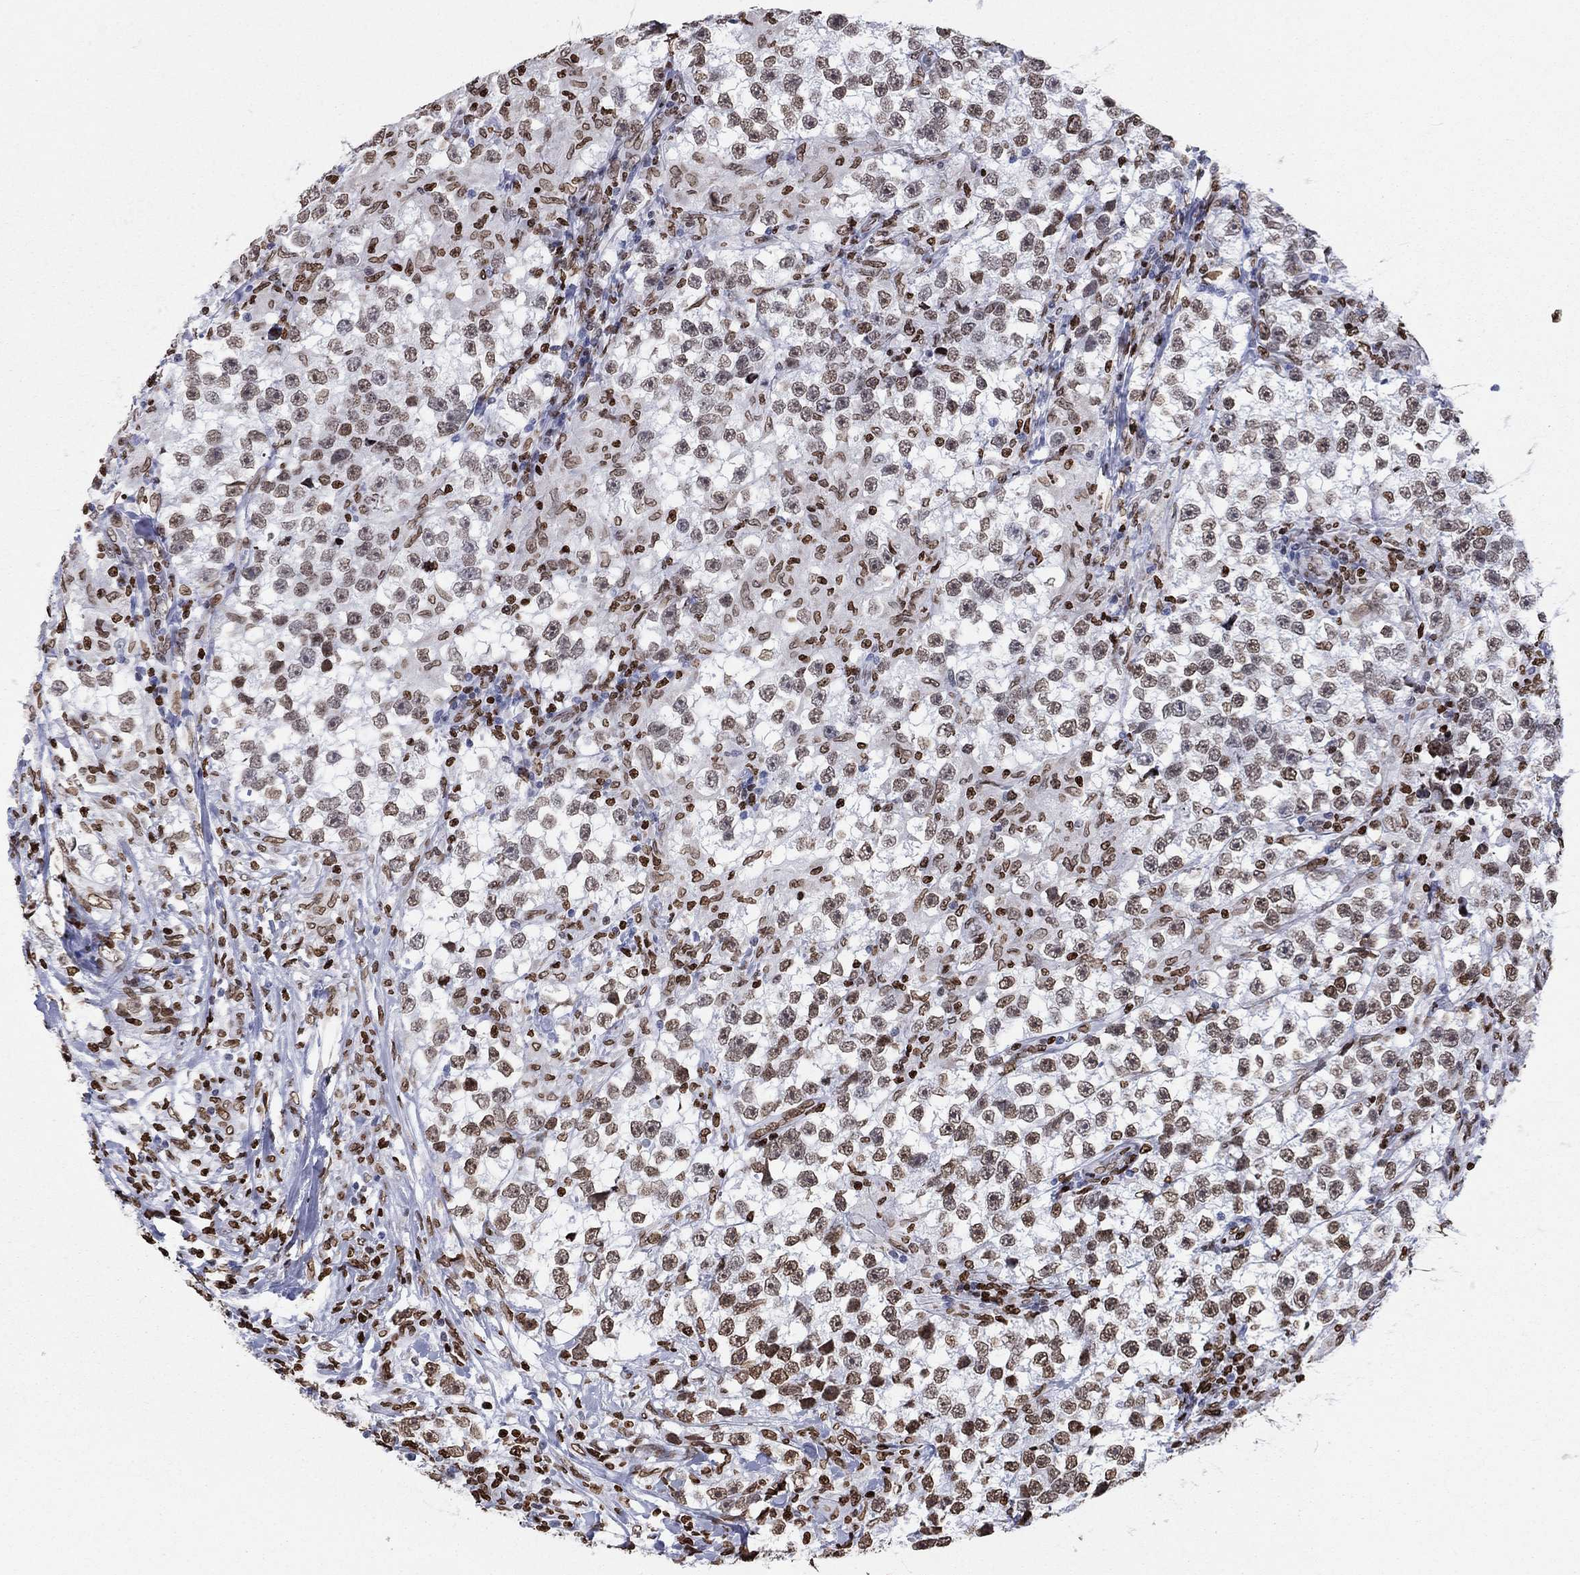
{"staining": {"intensity": "moderate", "quantity": "25%-75%", "location": "nuclear"}, "tissue": "testis cancer", "cell_type": "Tumor cells", "image_type": "cancer", "snomed": [{"axis": "morphology", "description": "Seminoma, NOS"}, {"axis": "topography", "description": "Testis"}], "caption": "Protein expression analysis of human testis cancer reveals moderate nuclear staining in approximately 25%-75% of tumor cells. (brown staining indicates protein expression, while blue staining denotes nuclei).", "gene": "H1-5", "patient": {"sex": "male", "age": 46}}